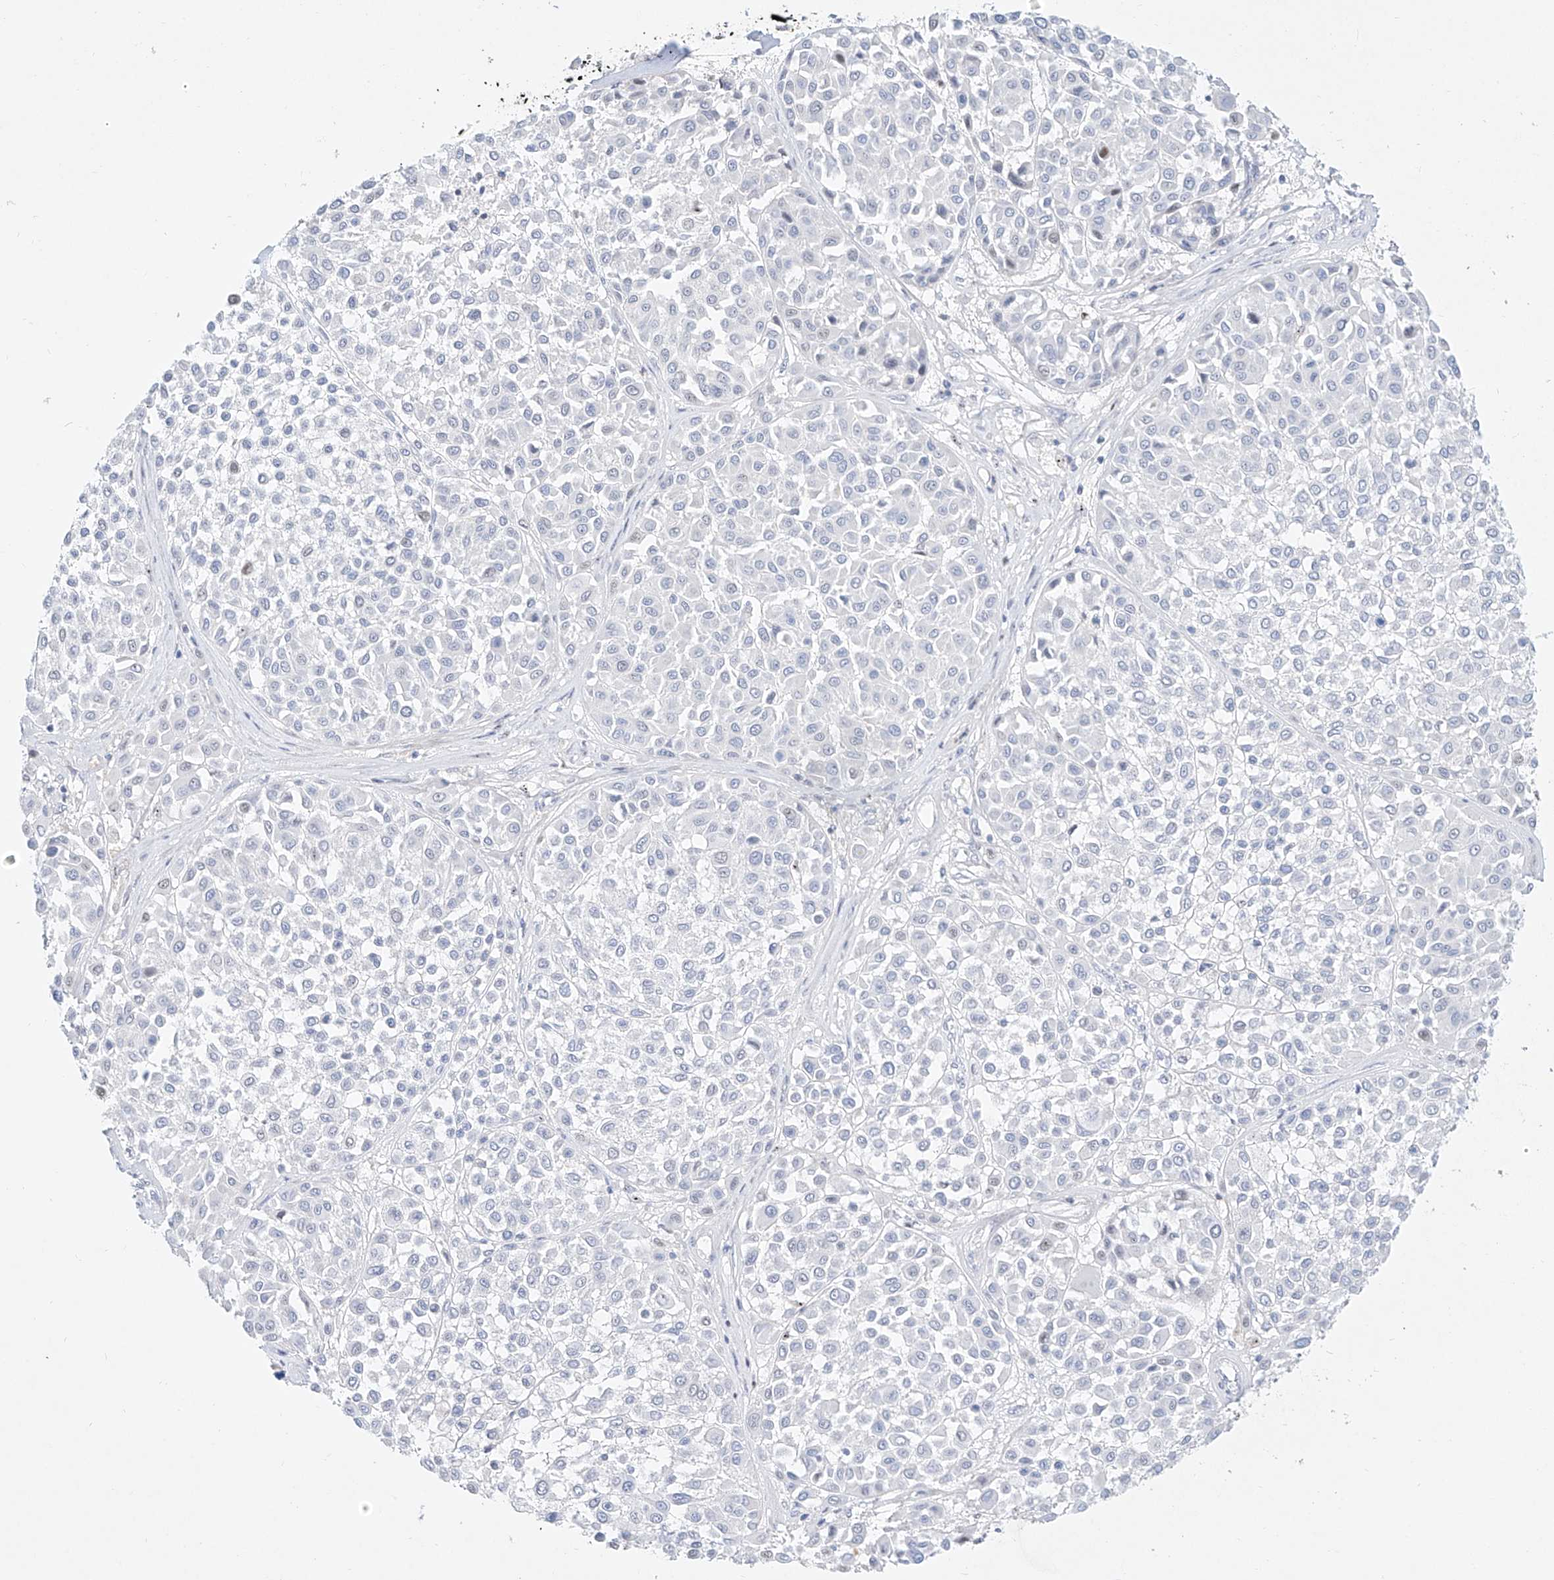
{"staining": {"intensity": "negative", "quantity": "none", "location": "none"}, "tissue": "melanoma", "cell_type": "Tumor cells", "image_type": "cancer", "snomed": [{"axis": "morphology", "description": "Malignant melanoma, Metastatic site"}, {"axis": "topography", "description": "Soft tissue"}], "caption": "Tumor cells are negative for protein expression in human malignant melanoma (metastatic site).", "gene": "SNU13", "patient": {"sex": "male", "age": 41}}